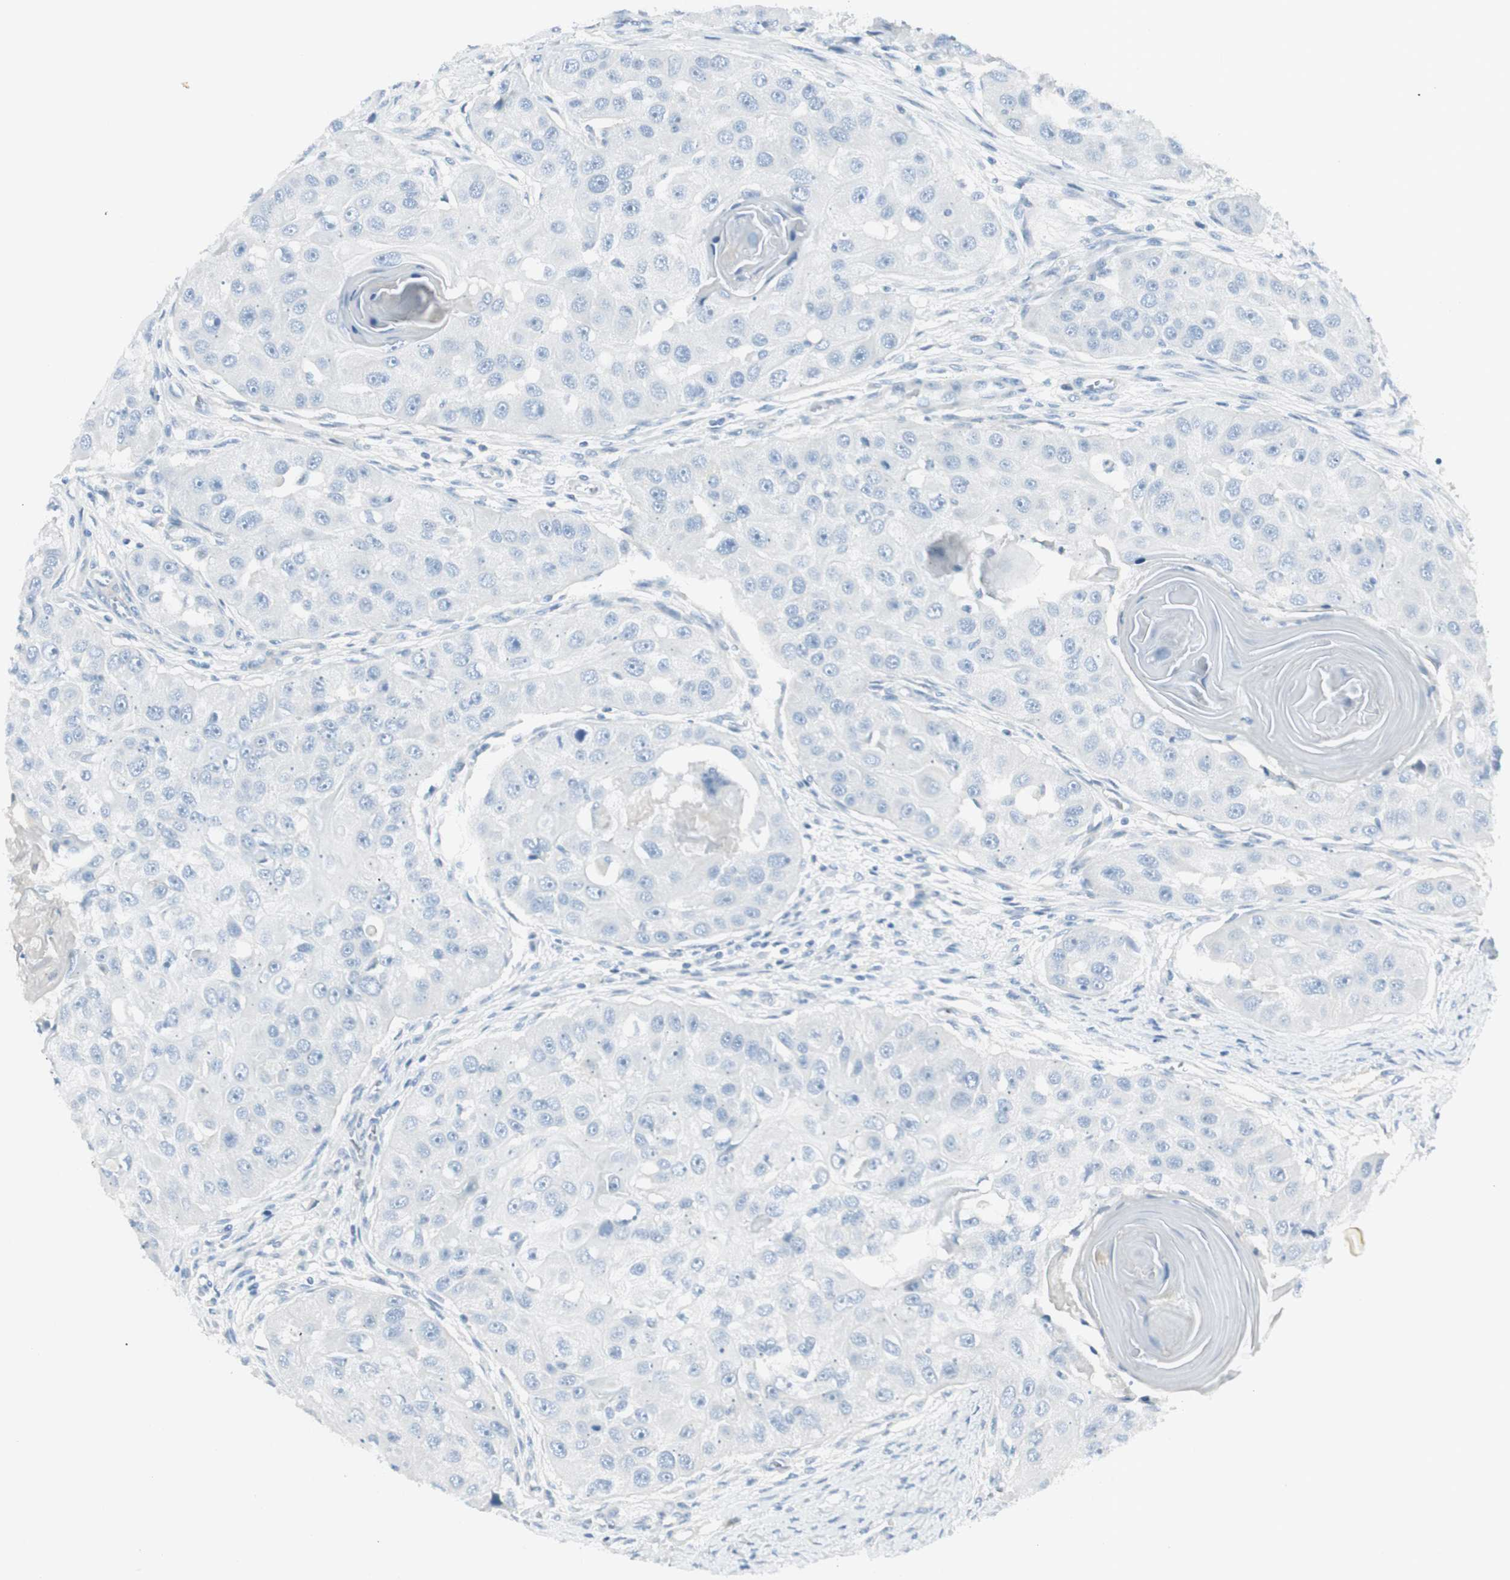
{"staining": {"intensity": "negative", "quantity": "none", "location": "none"}, "tissue": "head and neck cancer", "cell_type": "Tumor cells", "image_type": "cancer", "snomed": [{"axis": "morphology", "description": "Normal tissue, NOS"}, {"axis": "morphology", "description": "Squamous cell carcinoma, NOS"}, {"axis": "topography", "description": "Skeletal muscle"}, {"axis": "topography", "description": "Head-Neck"}], "caption": "Immunohistochemistry micrograph of human head and neck cancer (squamous cell carcinoma) stained for a protein (brown), which exhibits no staining in tumor cells.", "gene": "CACNA2D1", "patient": {"sex": "male", "age": 51}}